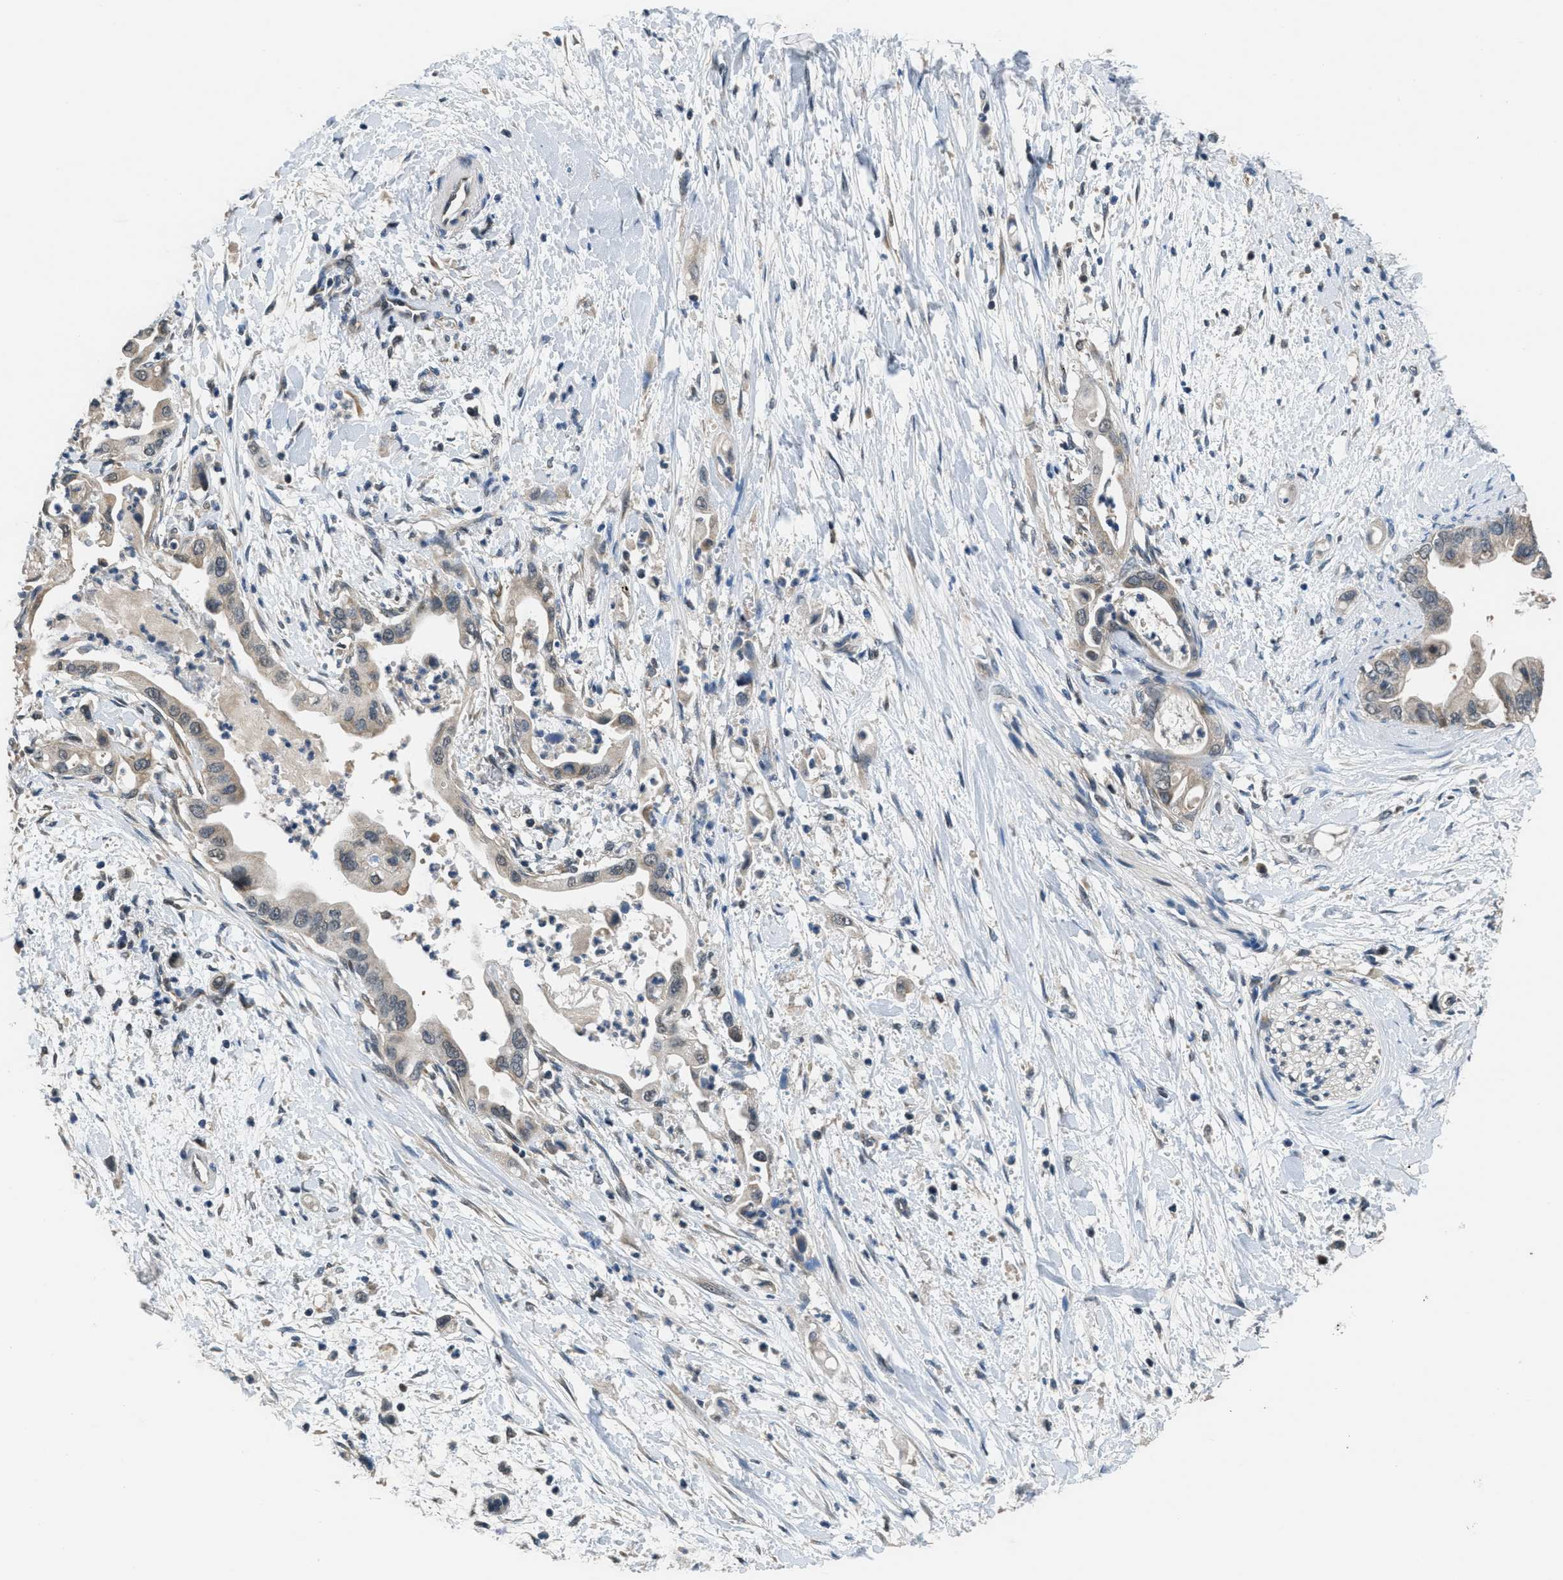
{"staining": {"intensity": "weak", "quantity": "<25%", "location": "cytoplasmic/membranous"}, "tissue": "pancreatic cancer", "cell_type": "Tumor cells", "image_type": "cancer", "snomed": [{"axis": "morphology", "description": "Adenocarcinoma, NOS"}, {"axis": "topography", "description": "Pancreas"}], "caption": "Immunohistochemistry of pancreatic adenocarcinoma demonstrates no positivity in tumor cells.", "gene": "NAT1", "patient": {"sex": "male", "age": 55}}